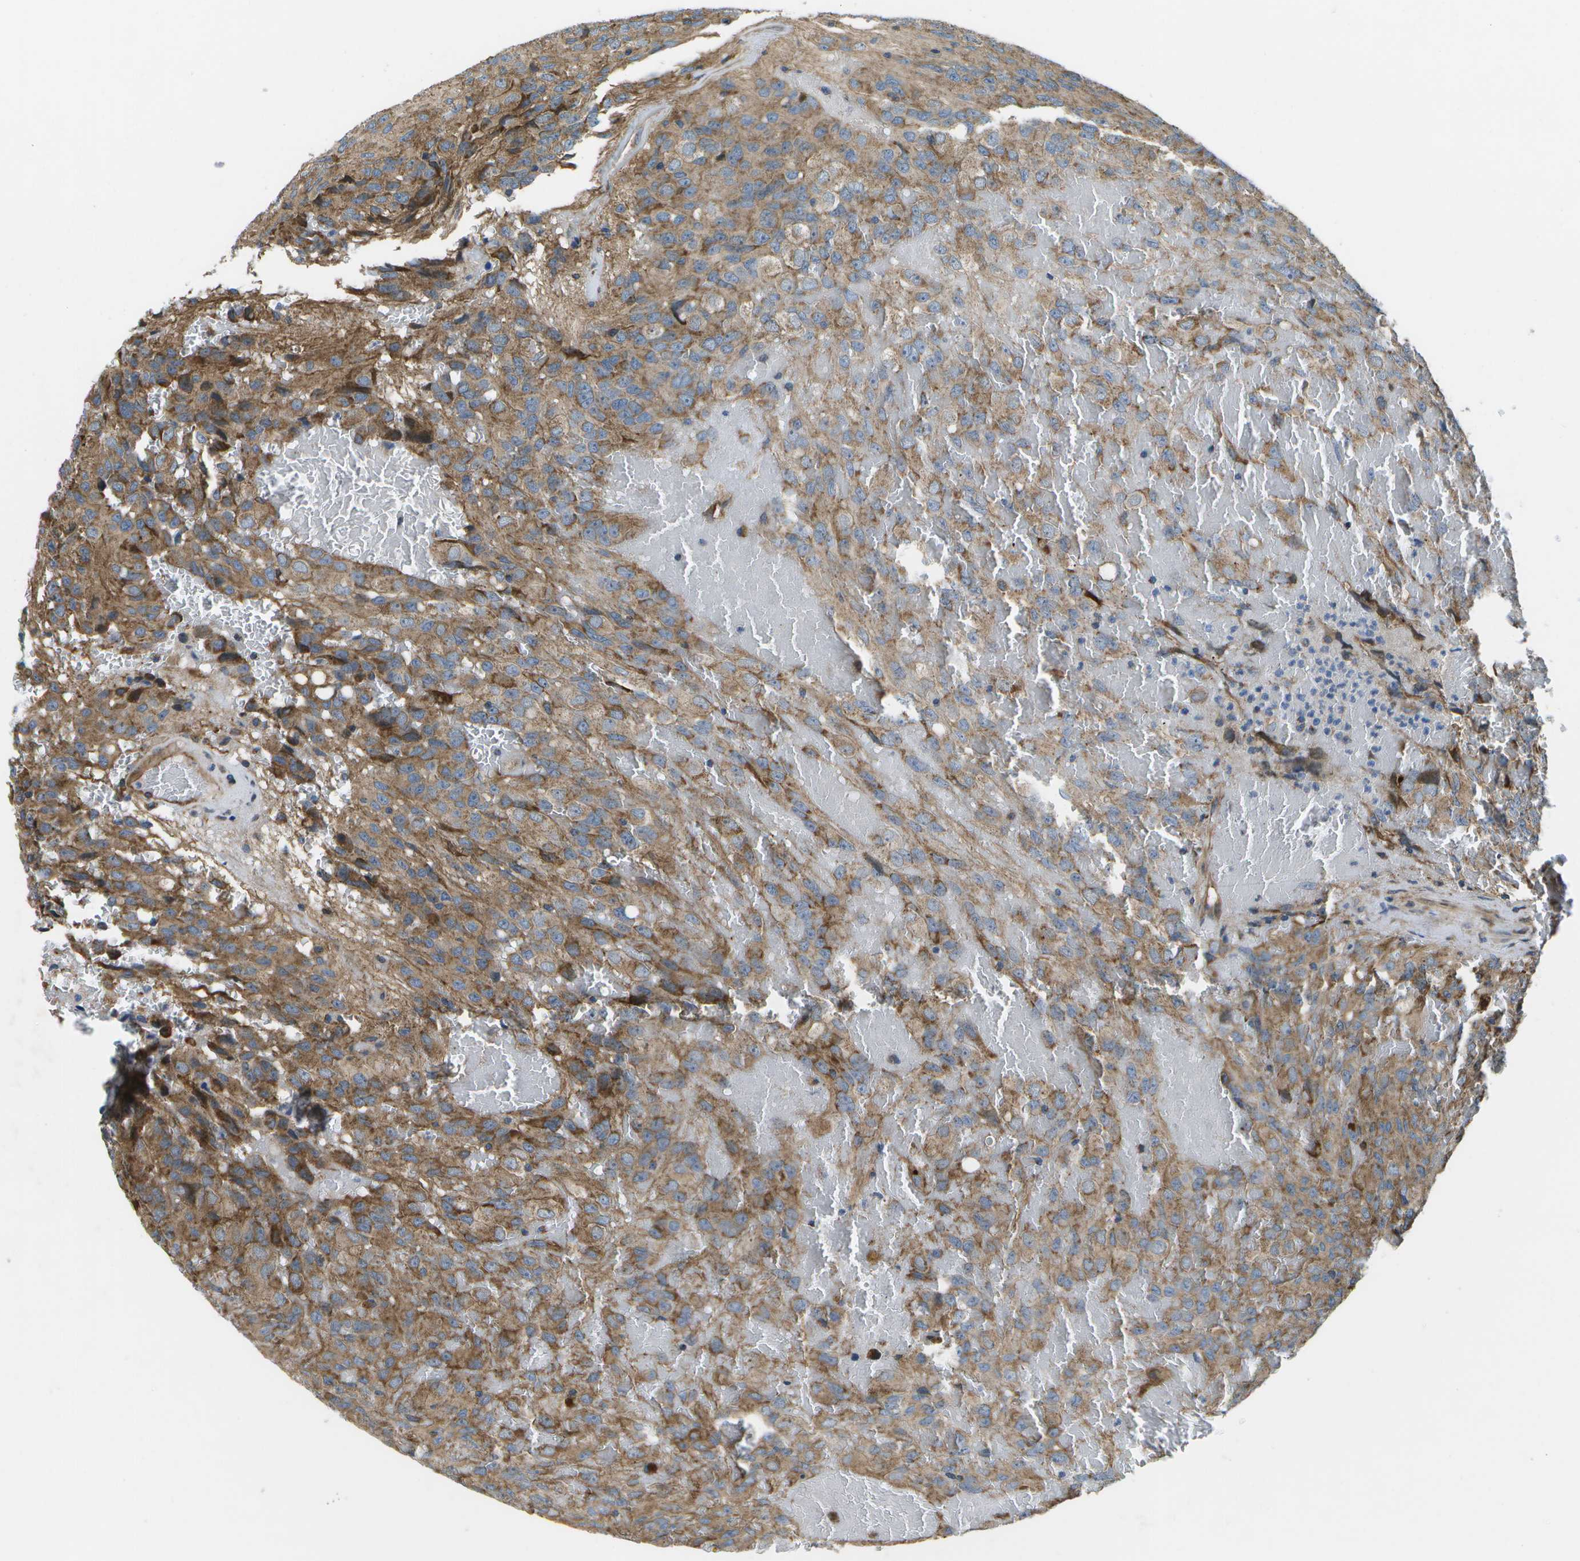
{"staining": {"intensity": "moderate", "quantity": ">75%", "location": "cytoplasmic/membranous"}, "tissue": "glioma", "cell_type": "Tumor cells", "image_type": "cancer", "snomed": [{"axis": "morphology", "description": "Glioma, malignant, High grade"}, {"axis": "topography", "description": "Brain"}], "caption": "Protein analysis of malignant glioma (high-grade) tissue displays moderate cytoplasmic/membranous staining in approximately >75% of tumor cells.", "gene": "MVK", "patient": {"sex": "male", "age": 32}}